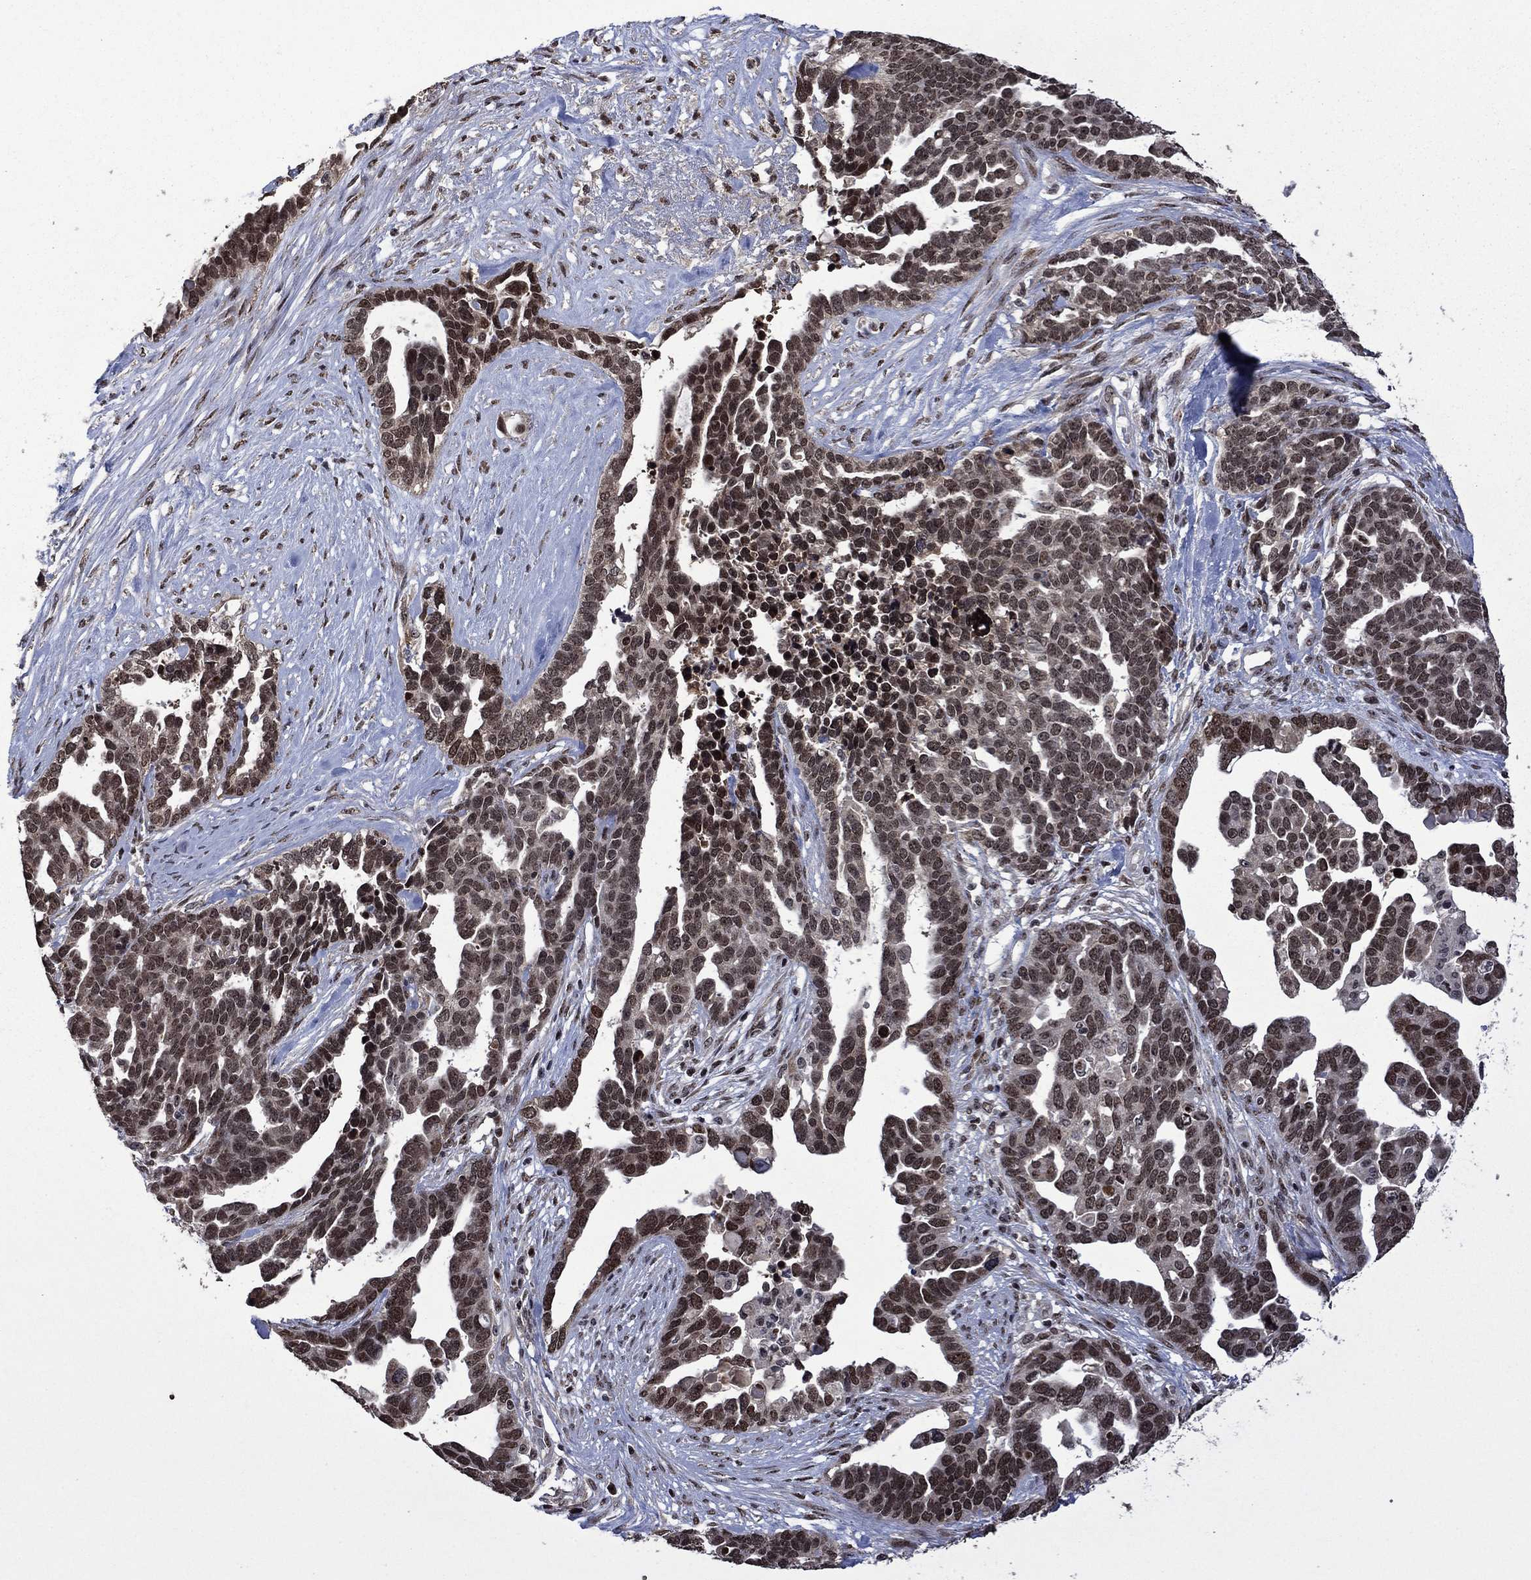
{"staining": {"intensity": "moderate", "quantity": ">75%", "location": "cytoplasmic/membranous,nuclear"}, "tissue": "ovarian cancer", "cell_type": "Tumor cells", "image_type": "cancer", "snomed": [{"axis": "morphology", "description": "Cystadenocarcinoma, serous, NOS"}, {"axis": "topography", "description": "Ovary"}], "caption": "A photomicrograph of ovarian serous cystadenocarcinoma stained for a protein exhibits moderate cytoplasmic/membranous and nuclear brown staining in tumor cells.", "gene": "FBL", "patient": {"sex": "female", "age": 54}}